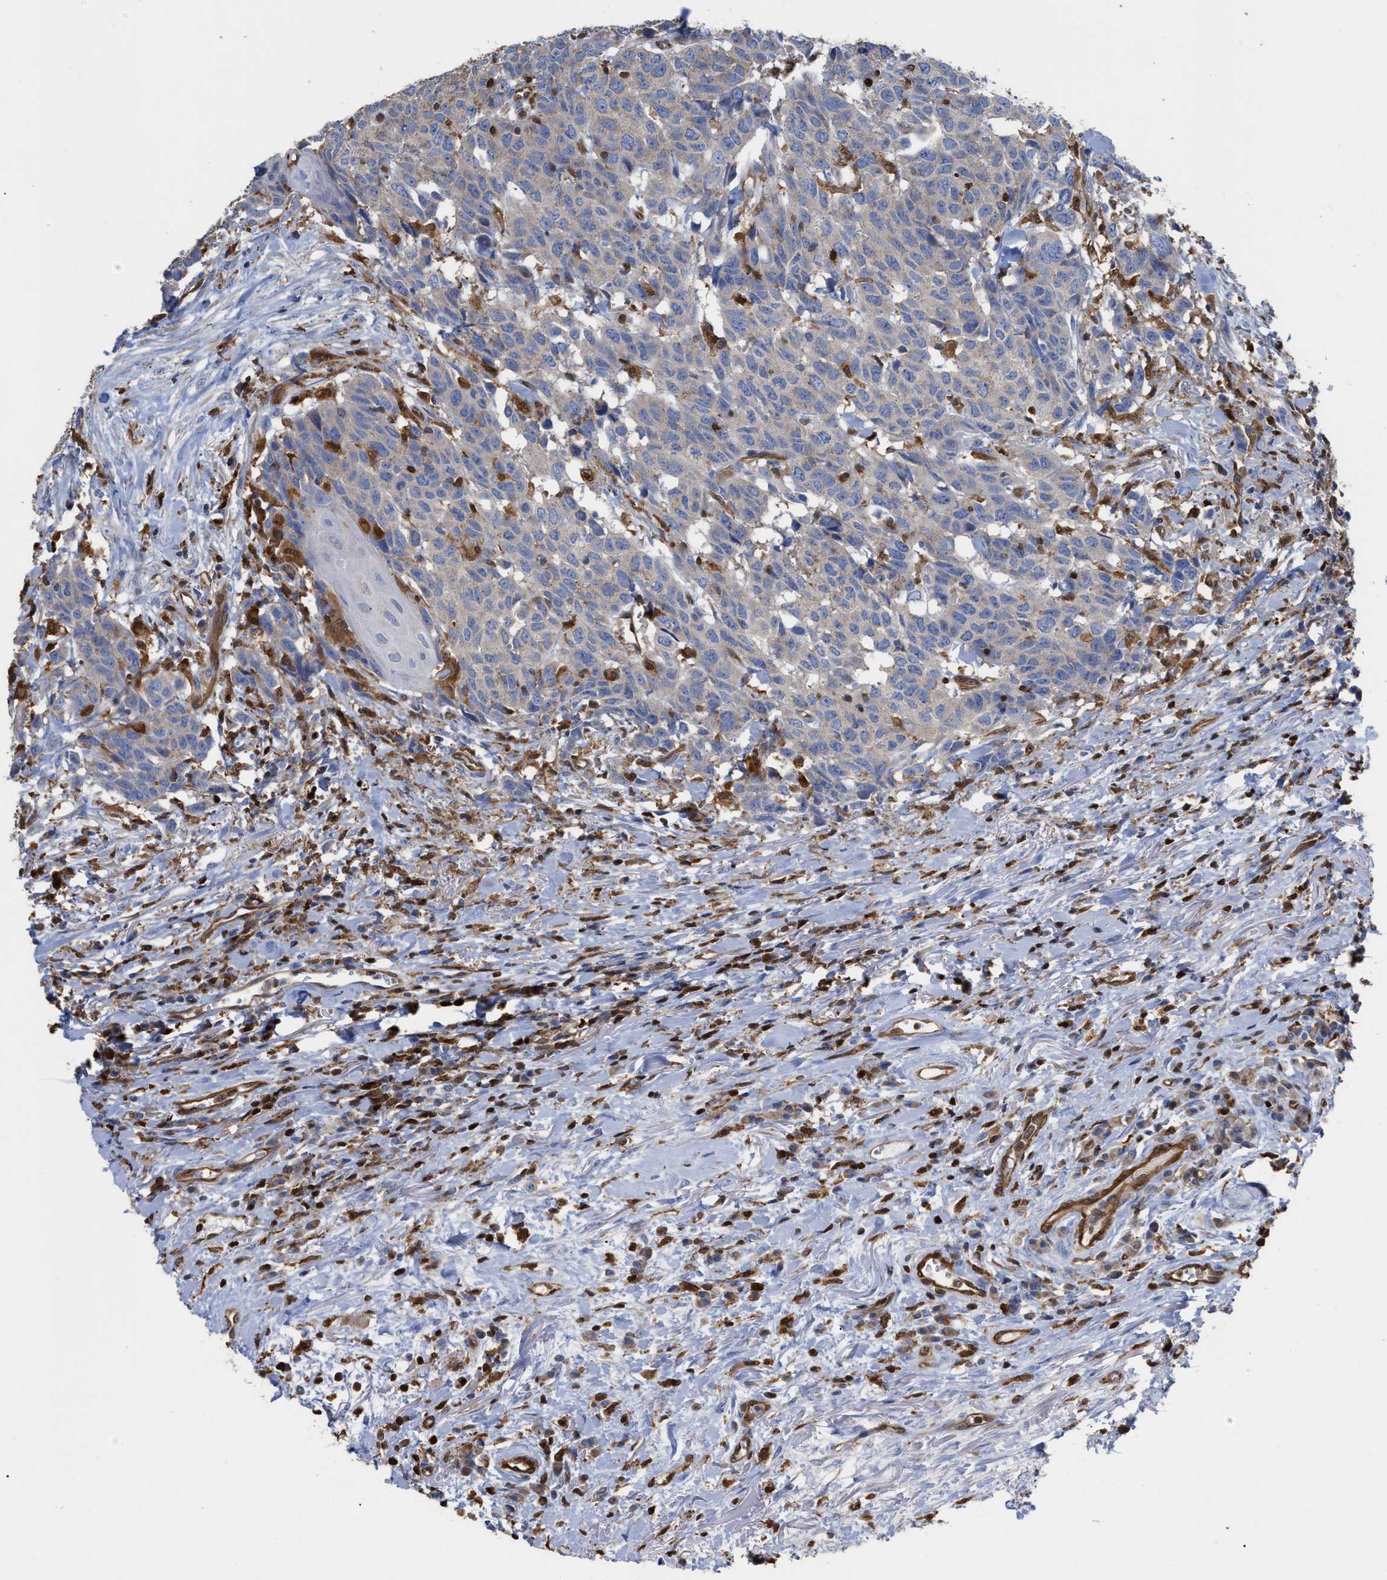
{"staining": {"intensity": "negative", "quantity": "none", "location": "none"}, "tissue": "head and neck cancer", "cell_type": "Tumor cells", "image_type": "cancer", "snomed": [{"axis": "morphology", "description": "Squamous cell carcinoma, NOS"}, {"axis": "topography", "description": "Head-Neck"}], "caption": "Tumor cells are negative for brown protein staining in head and neck cancer.", "gene": "GIMAP4", "patient": {"sex": "male", "age": 66}}